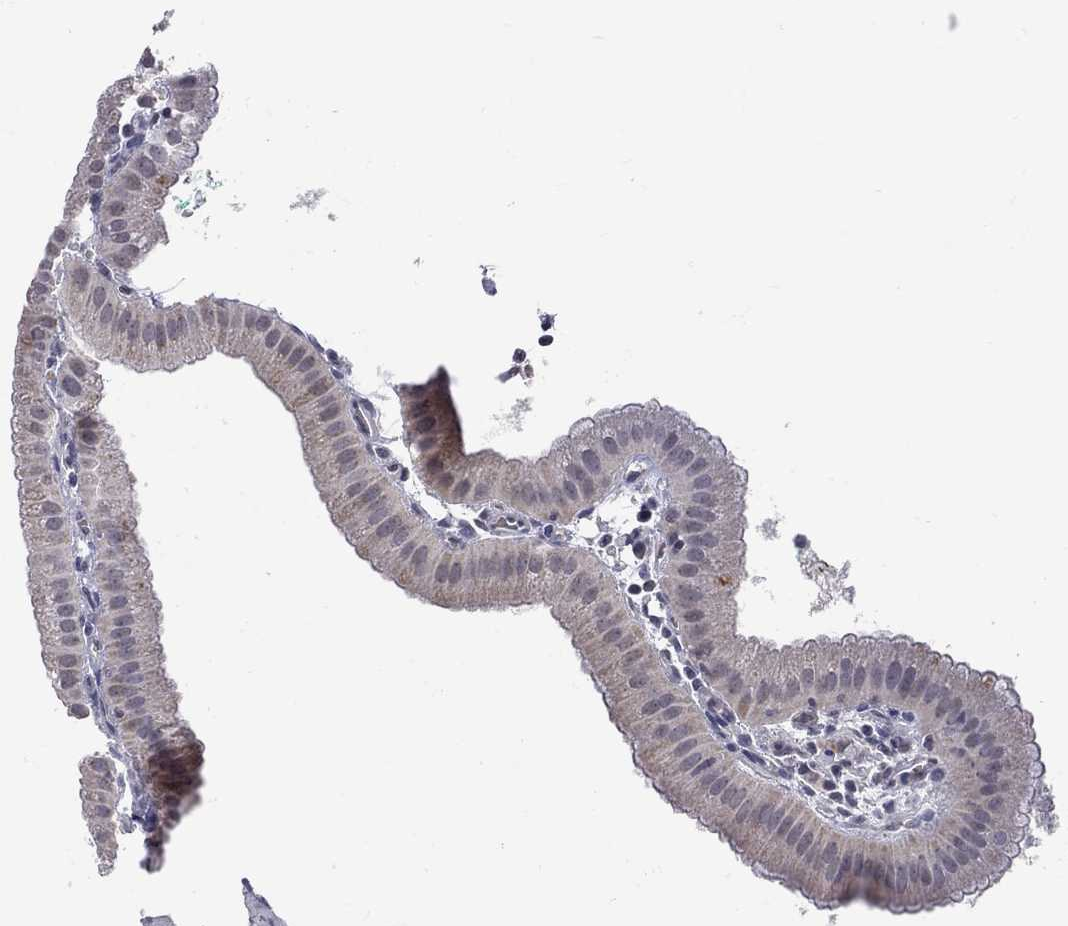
{"staining": {"intensity": "negative", "quantity": "none", "location": "none"}, "tissue": "gallbladder", "cell_type": "Glandular cells", "image_type": "normal", "snomed": [{"axis": "morphology", "description": "Normal tissue, NOS"}, {"axis": "topography", "description": "Gallbladder"}], "caption": "Glandular cells are negative for brown protein staining in normal gallbladder. The staining was performed using DAB (3,3'-diaminobenzidine) to visualize the protein expression in brown, while the nuclei were stained in blue with hematoxylin (Magnification: 20x).", "gene": "TMEM143", "patient": {"sex": "male", "age": 67}}